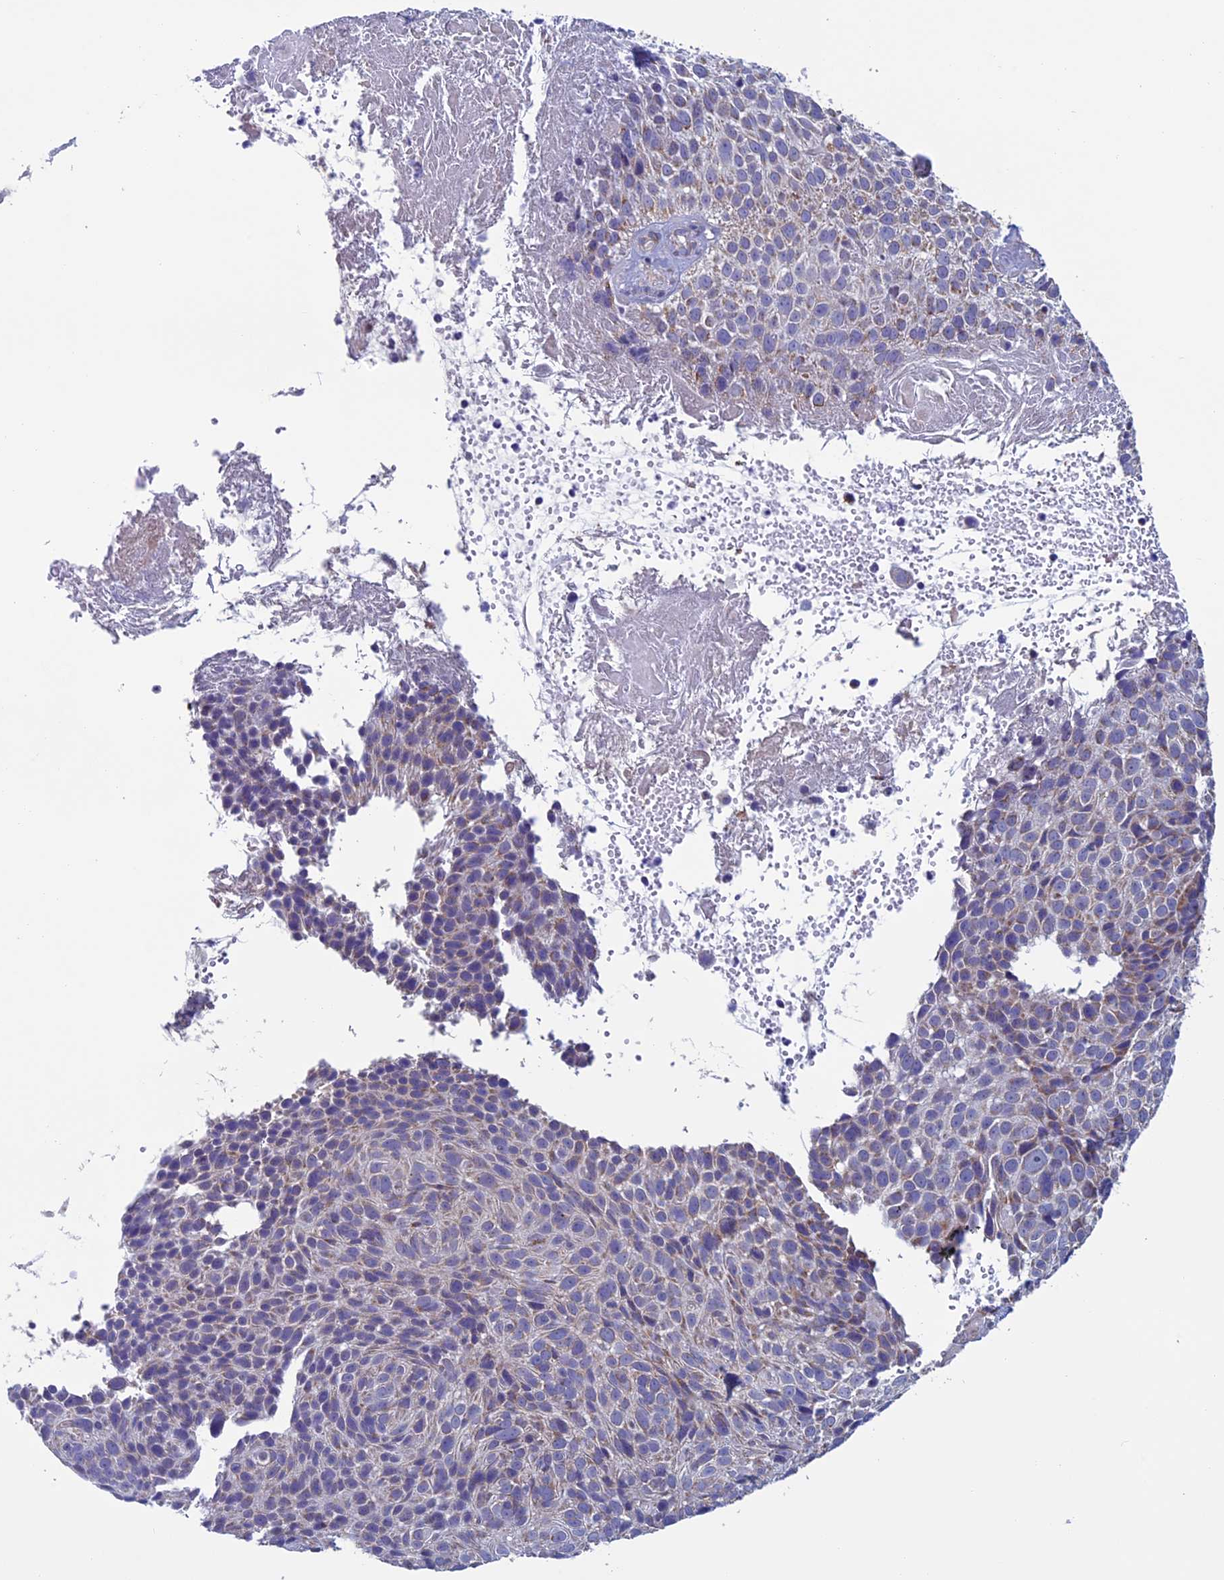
{"staining": {"intensity": "moderate", "quantity": "25%-75%", "location": "cytoplasmic/membranous"}, "tissue": "cervical cancer", "cell_type": "Tumor cells", "image_type": "cancer", "snomed": [{"axis": "morphology", "description": "Squamous cell carcinoma, NOS"}, {"axis": "topography", "description": "Cervix"}], "caption": "Cervical cancer (squamous cell carcinoma) stained with a protein marker demonstrates moderate staining in tumor cells.", "gene": "MFSD12", "patient": {"sex": "female", "age": 74}}